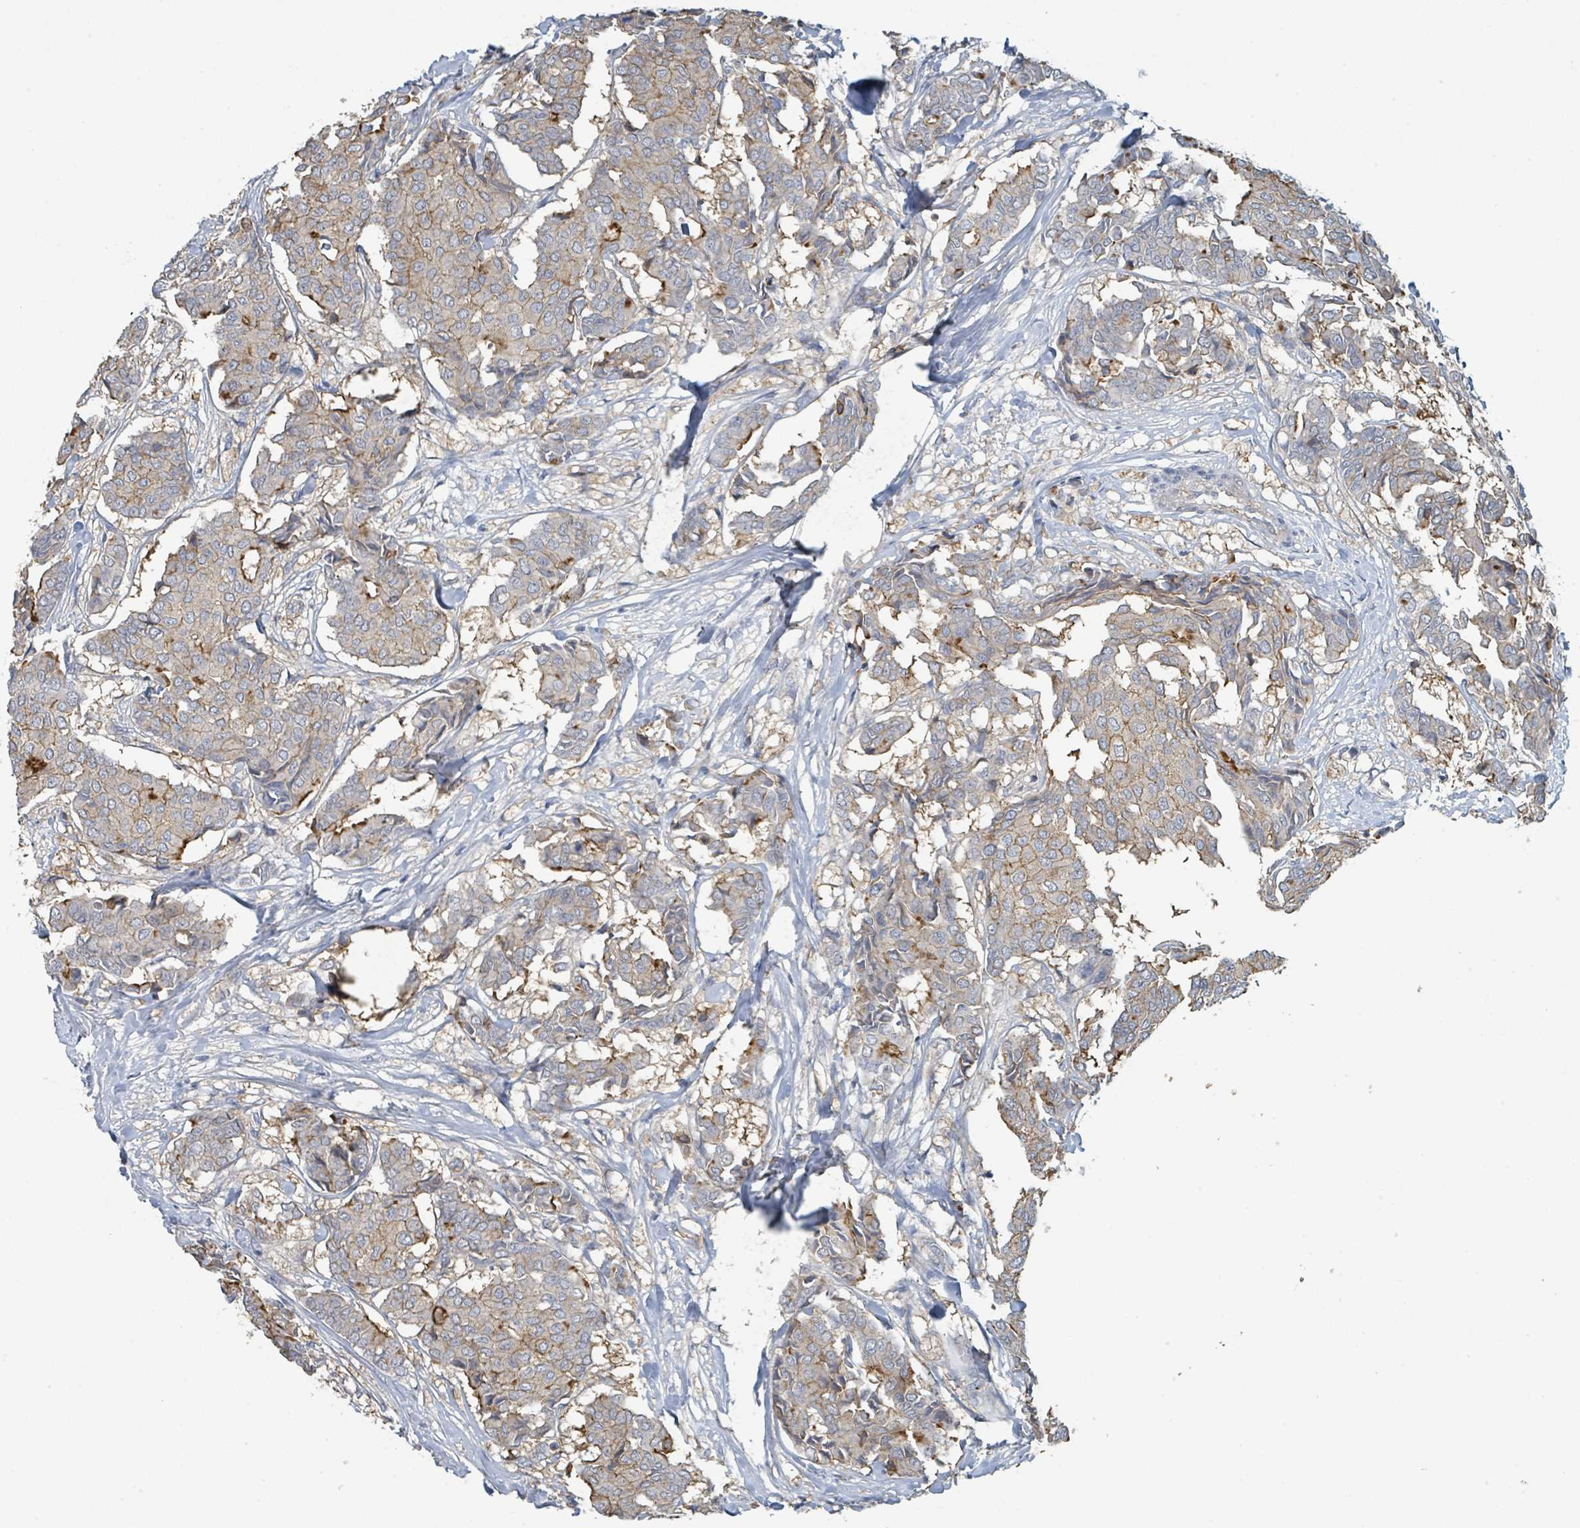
{"staining": {"intensity": "strong", "quantity": "<25%", "location": "cytoplasmic/membranous"}, "tissue": "breast cancer", "cell_type": "Tumor cells", "image_type": "cancer", "snomed": [{"axis": "morphology", "description": "Duct carcinoma"}, {"axis": "topography", "description": "Breast"}], "caption": "This micrograph shows breast cancer stained with IHC to label a protein in brown. The cytoplasmic/membranous of tumor cells show strong positivity for the protein. Nuclei are counter-stained blue.", "gene": "LRRC42", "patient": {"sex": "female", "age": 75}}